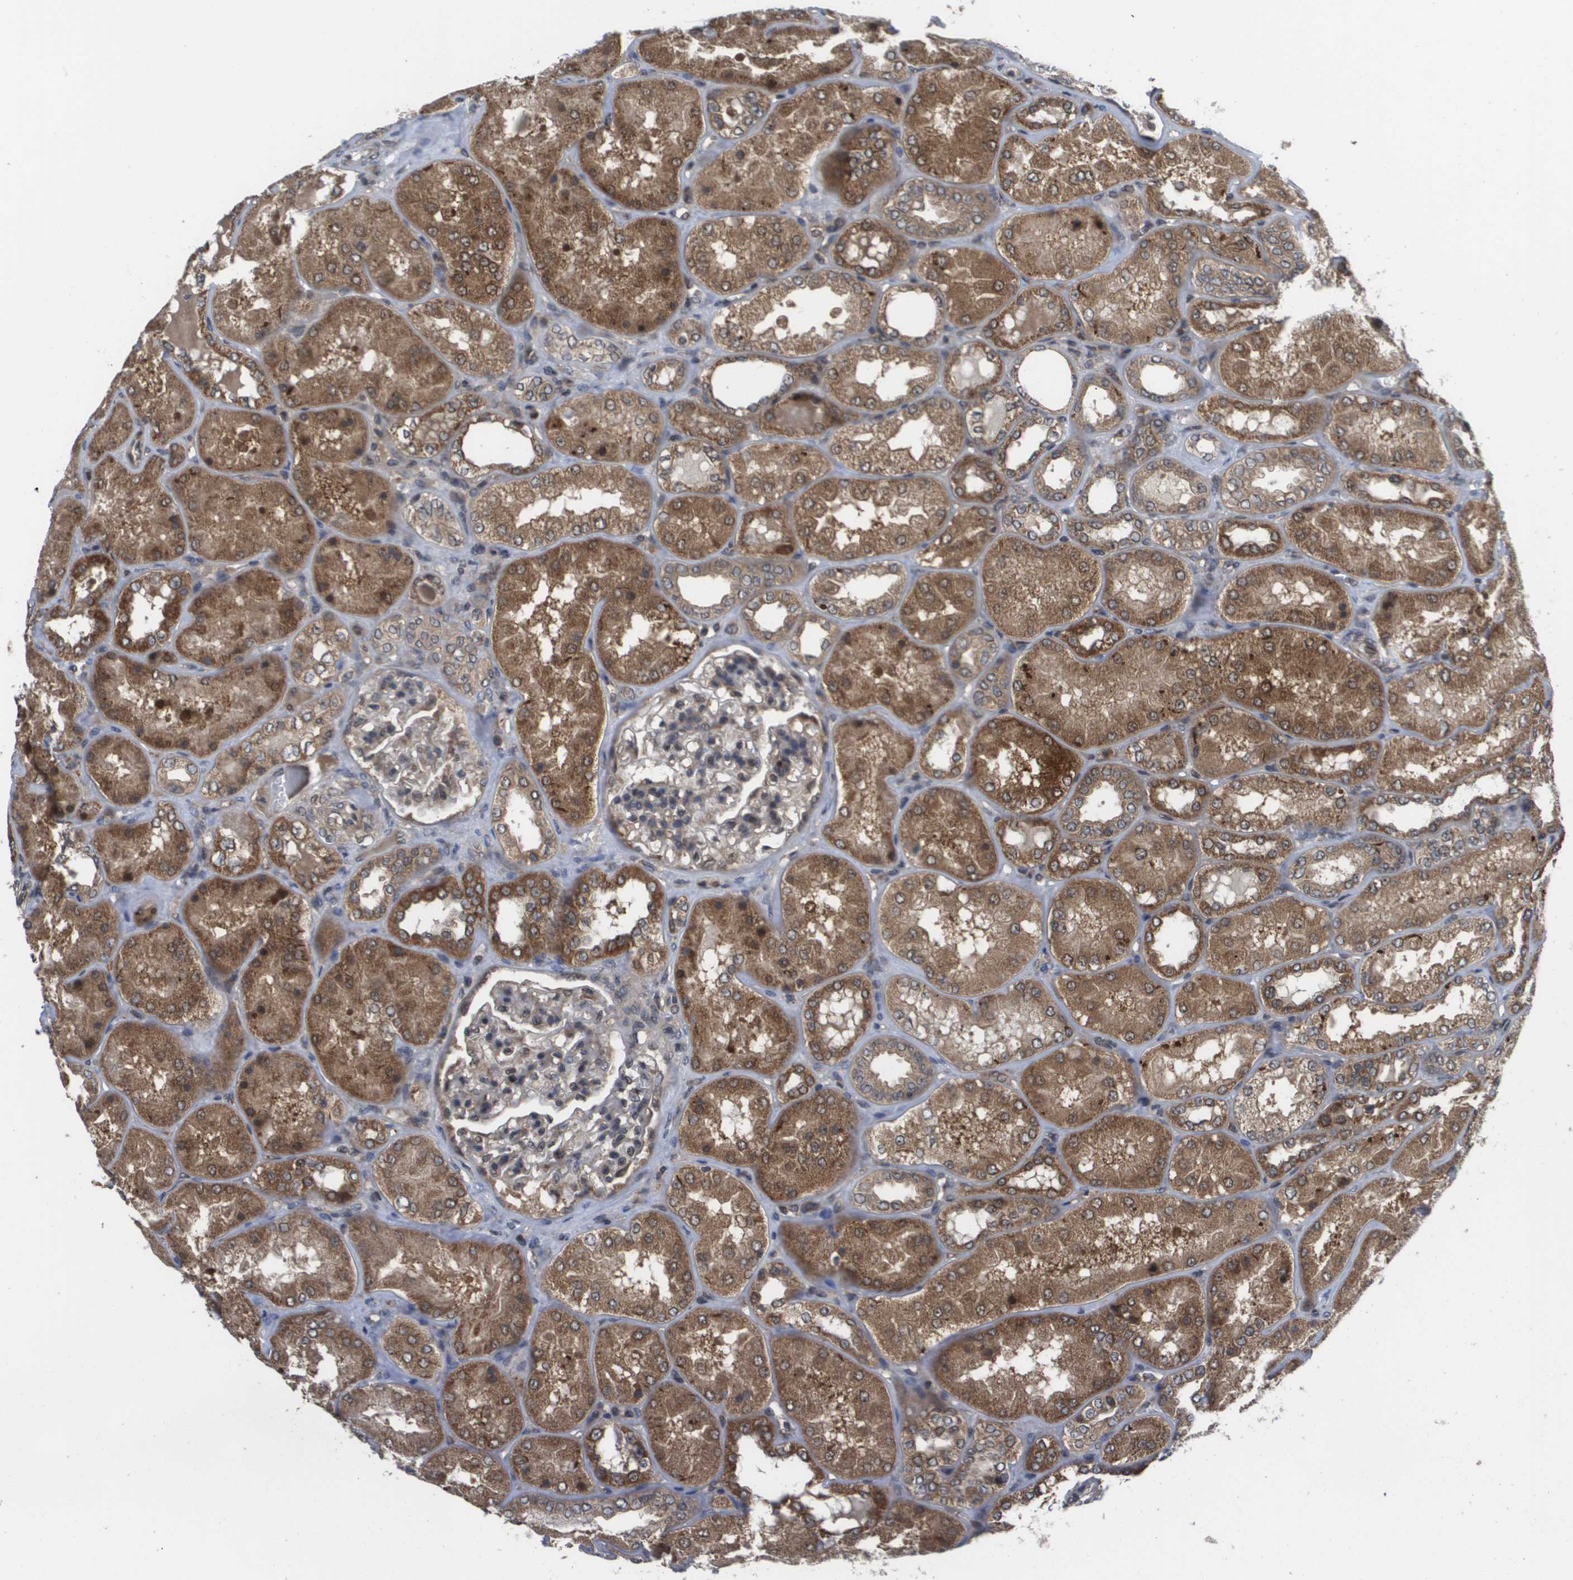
{"staining": {"intensity": "moderate", "quantity": "25%-75%", "location": "cytoplasmic/membranous,nuclear"}, "tissue": "kidney", "cell_type": "Cells in glomeruli", "image_type": "normal", "snomed": [{"axis": "morphology", "description": "Normal tissue, NOS"}, {"axis": "topography", "description": "Kidney"}], "caption": "Kidney stained for a protein shows moderate cytoplasmic/membranous,nuclear positivity in cells in glomeruli.", "gene": "RBM38", "patient": {"sex": "female", "age": 56}}